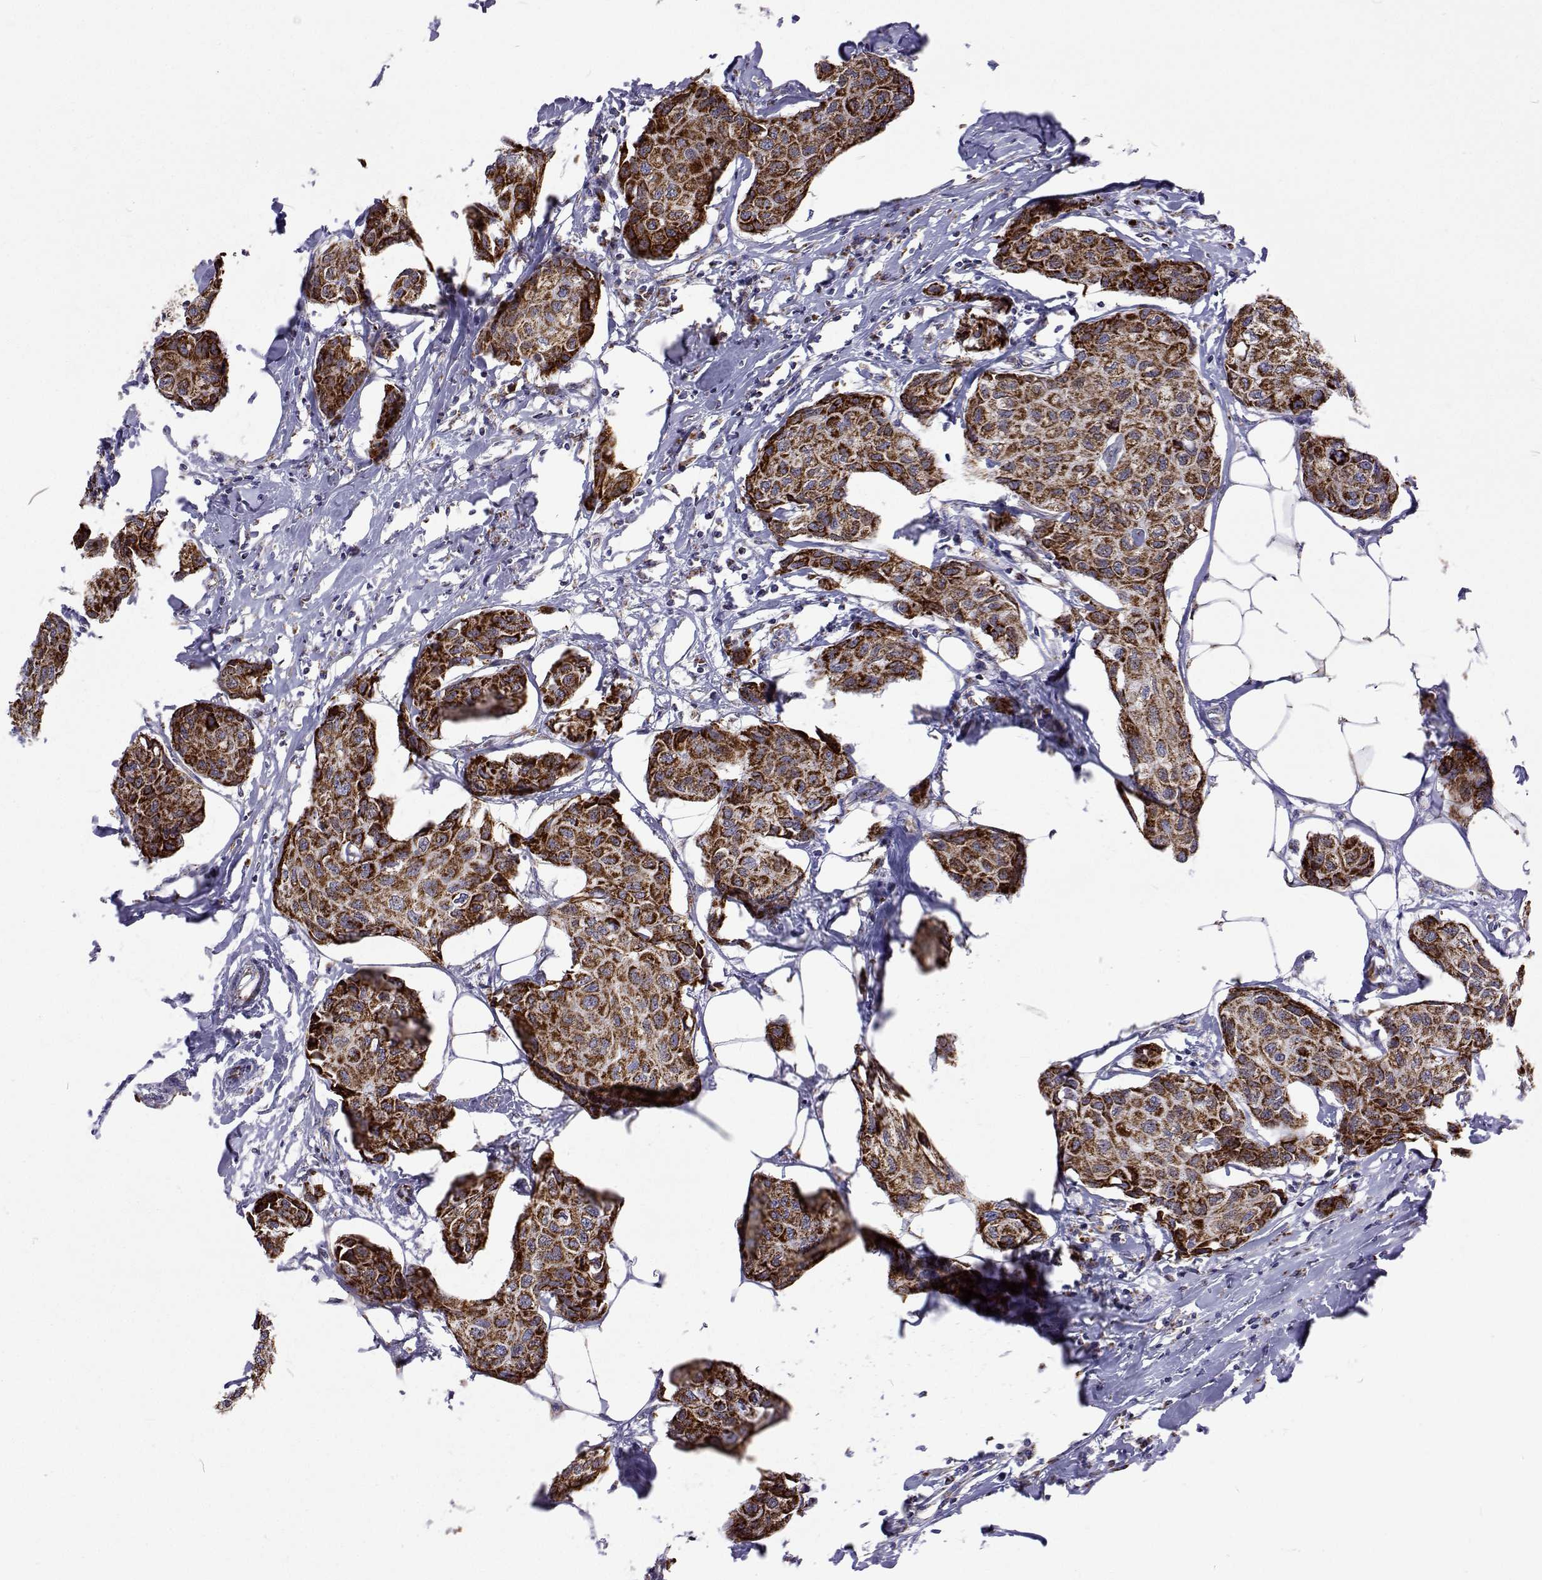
{"staining": {"intensity": "strong", "quantity": ">75%", "location": "cytoplasmic/membranous"}, "tissue": "breast cancer", "cell_type": "Tumor cells", "image_type": "cancer", "snomed": [{"axis": "morphology", "description": "Duct carcinoma"}, {"axis": "topography", "description": "Breast"}], "caption": "Strong cytoplasmic/membranous protein expression is identified in approximately >75% of tumor cells in breast intraductal carcinoma.", "gene": "MCCC2", "patient": {"sex": "female", "age": 80}}